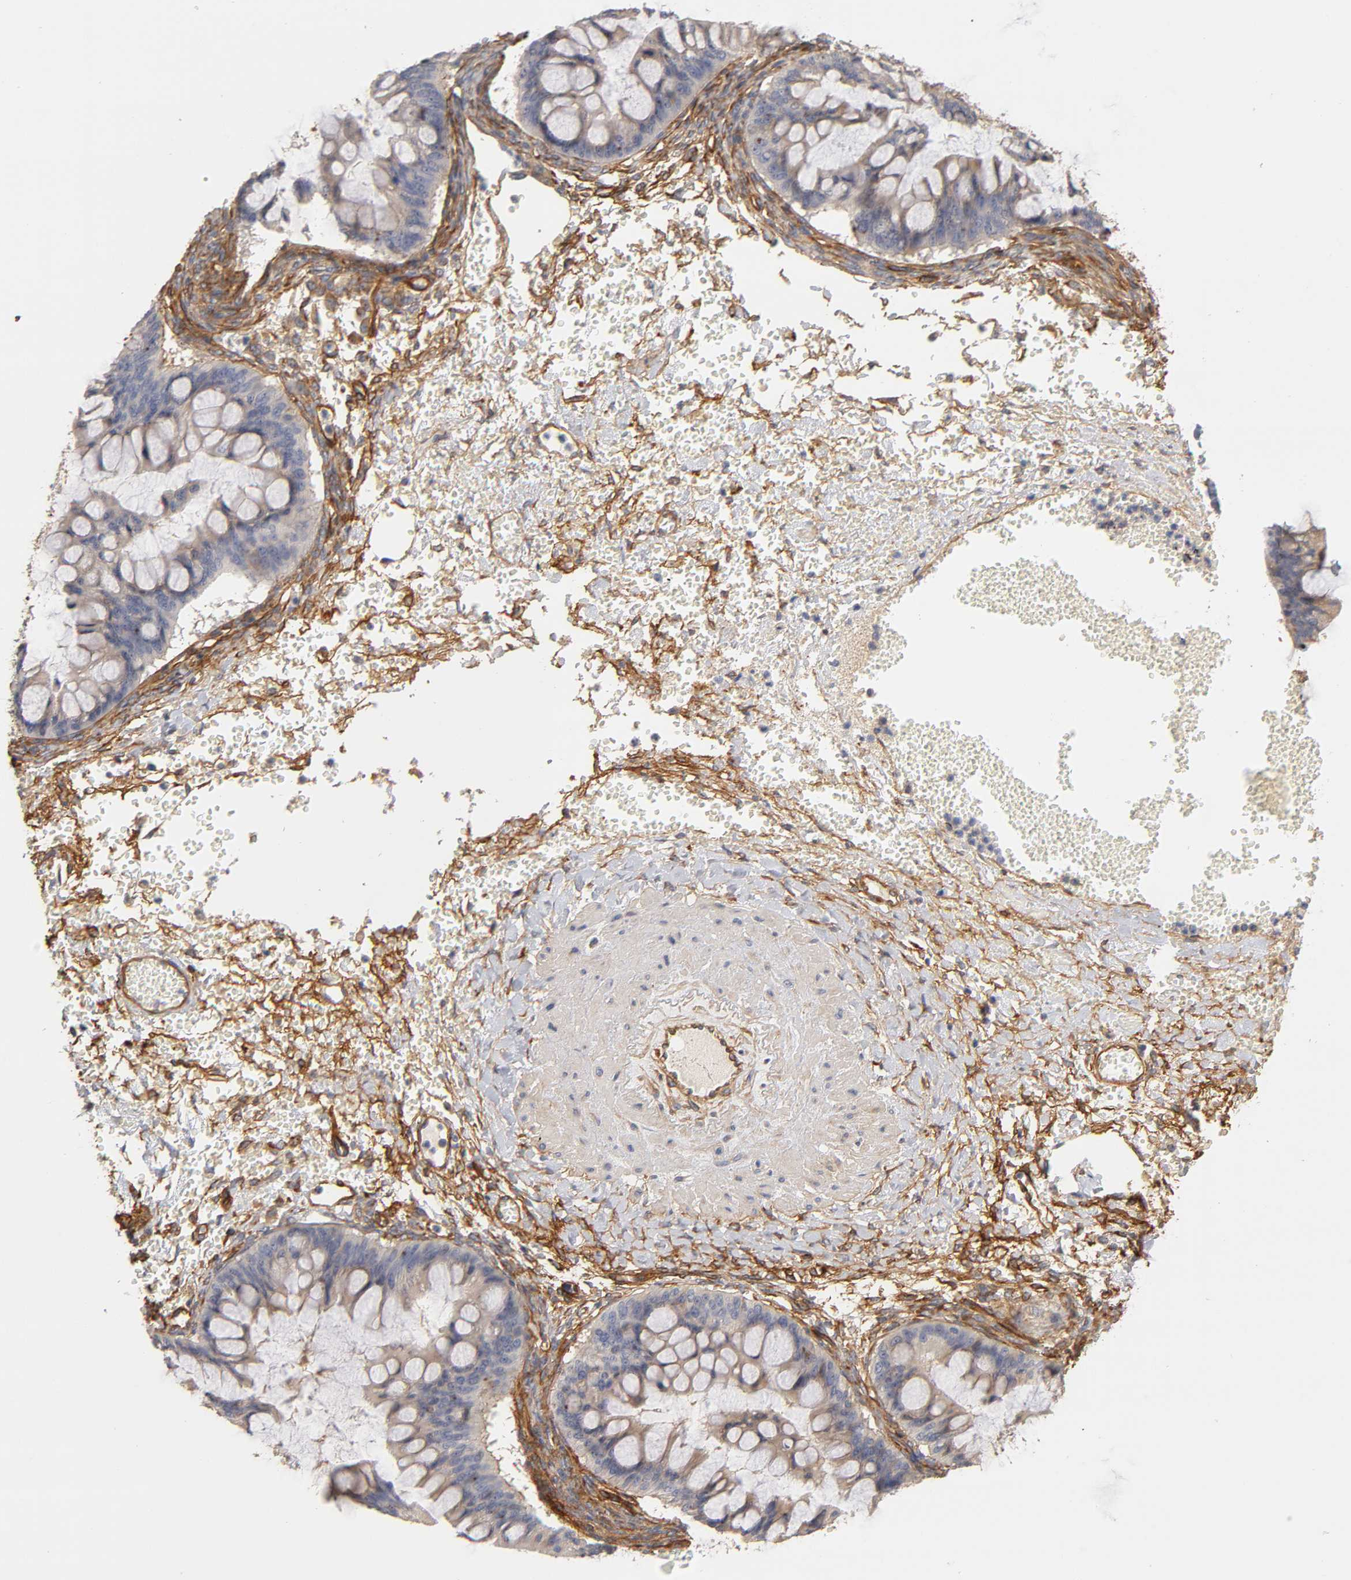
{"staining": {"intensity": "negative", "quantity": "none", "location": "none"}, "tissue": "ovarian cancer", "cell_type": "Tumor cells", "image_type": "cancer", "snomed": [{"axis": "morphology", "description": "Cystadenocarcinoma, mucinous, NOS"}, {"axis": "topography", "description": "Ovary"}], "caption": "Protein analysis of ovarian cancer displays no significant staining in tumor cells.", "gene": "LAMB1", "patient": {"sex": "female", "age": 73}}